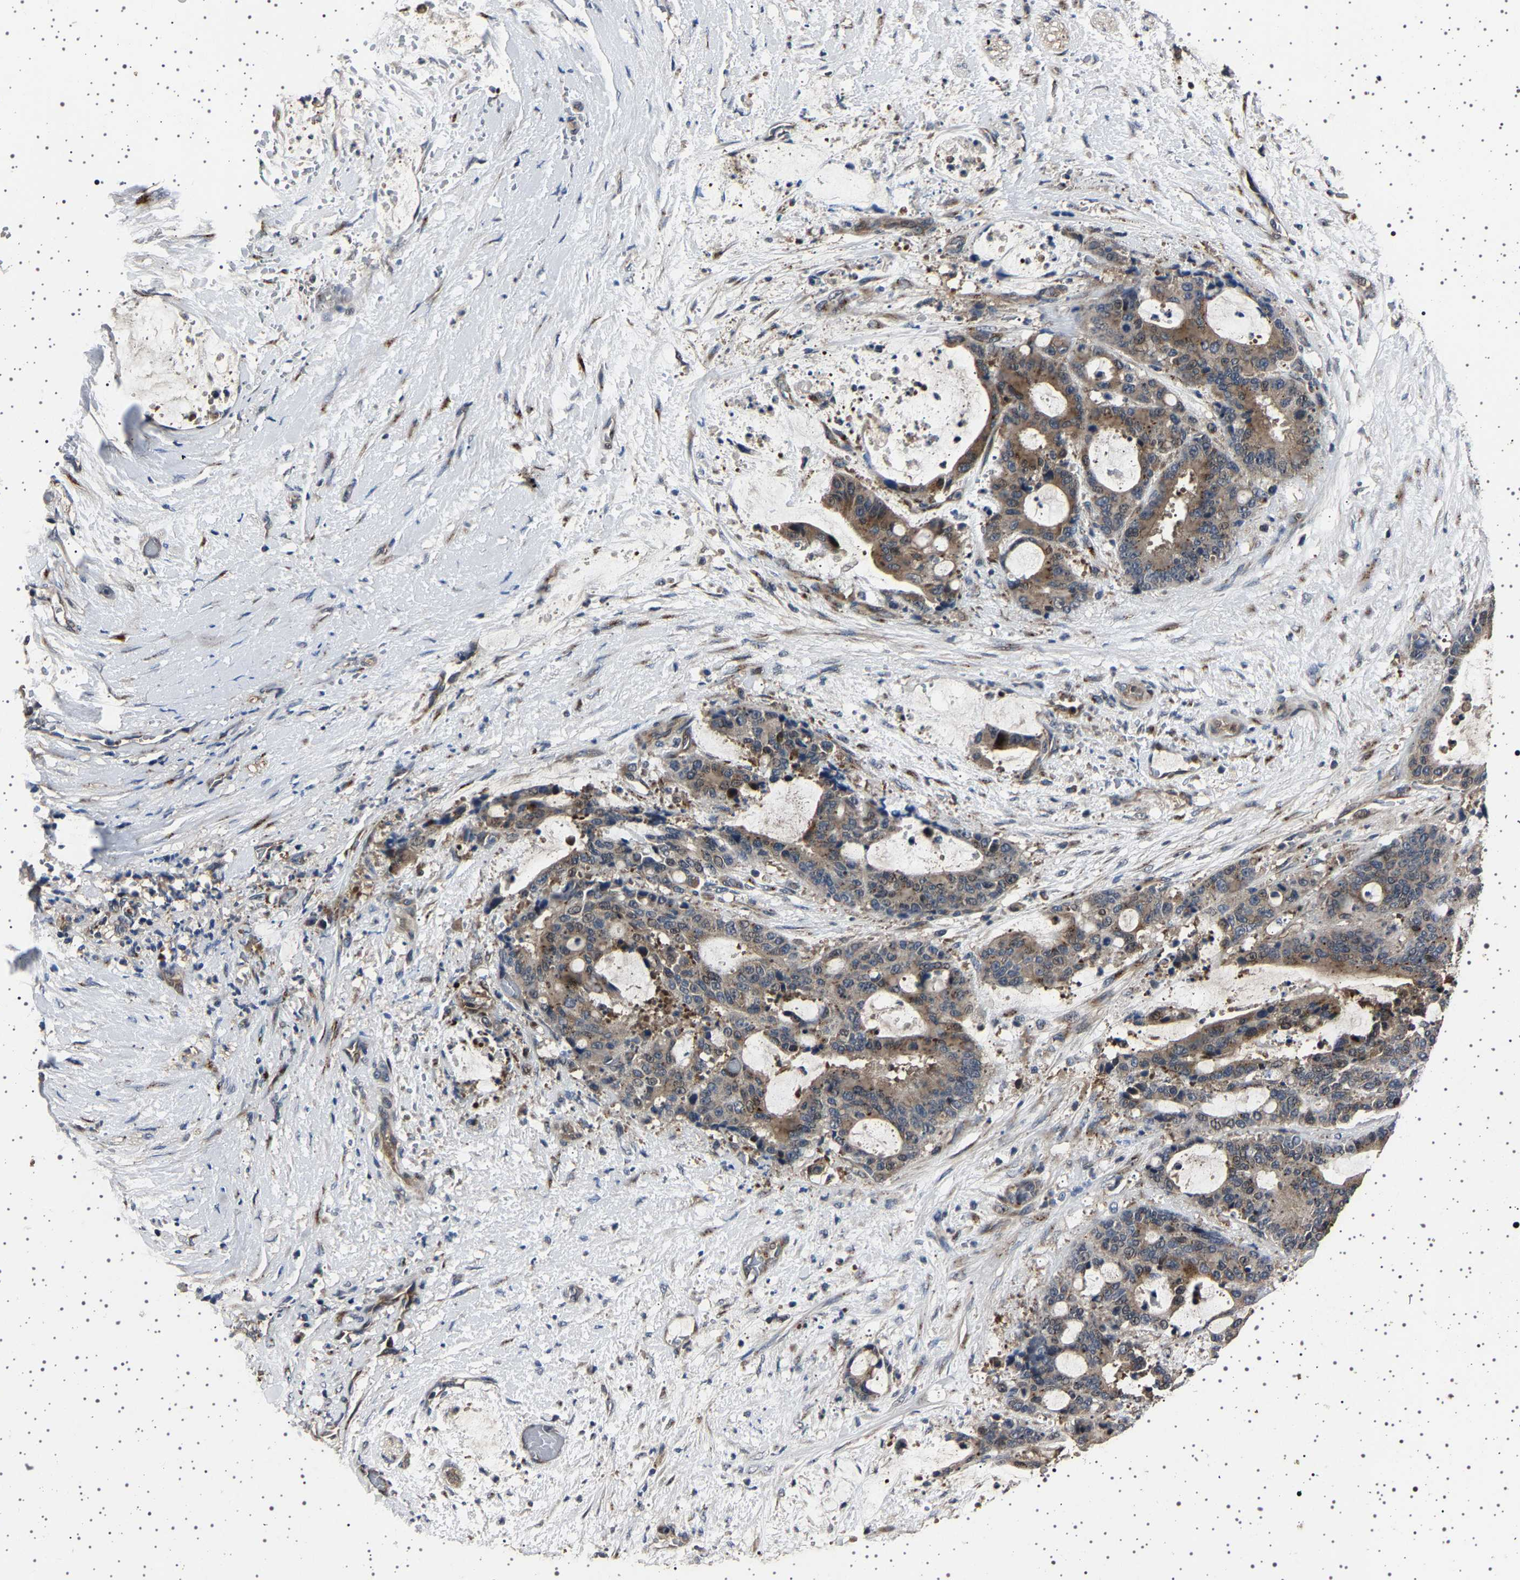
{"staining": {"intensity": "strong", "quantity": ">75%", "location": "cytoplasmic/membranous"}, "tissue": "liver cancer", "cell_type": "Tumor cells", "image_type": "cancer", "snomed": [{"axis": "morphology", "description": "Normal tissue, NOS"}, {"axis": "morphology", "description": "Cholangiocarcinoma"}, {"axis": "topography", "description": "Liver"}, {"axis": "topography", "description": "Peripheral nerve tissue"}], "caption": "Immunohistochemical staining of liver cholangiocarcinoma demonstrates high levels of strong cytoplasmic/membranous protein staining in approximately >75% of tumor cells.", "gene": "NCKAP1", "patient": {"sex": "female", "age": 73}}